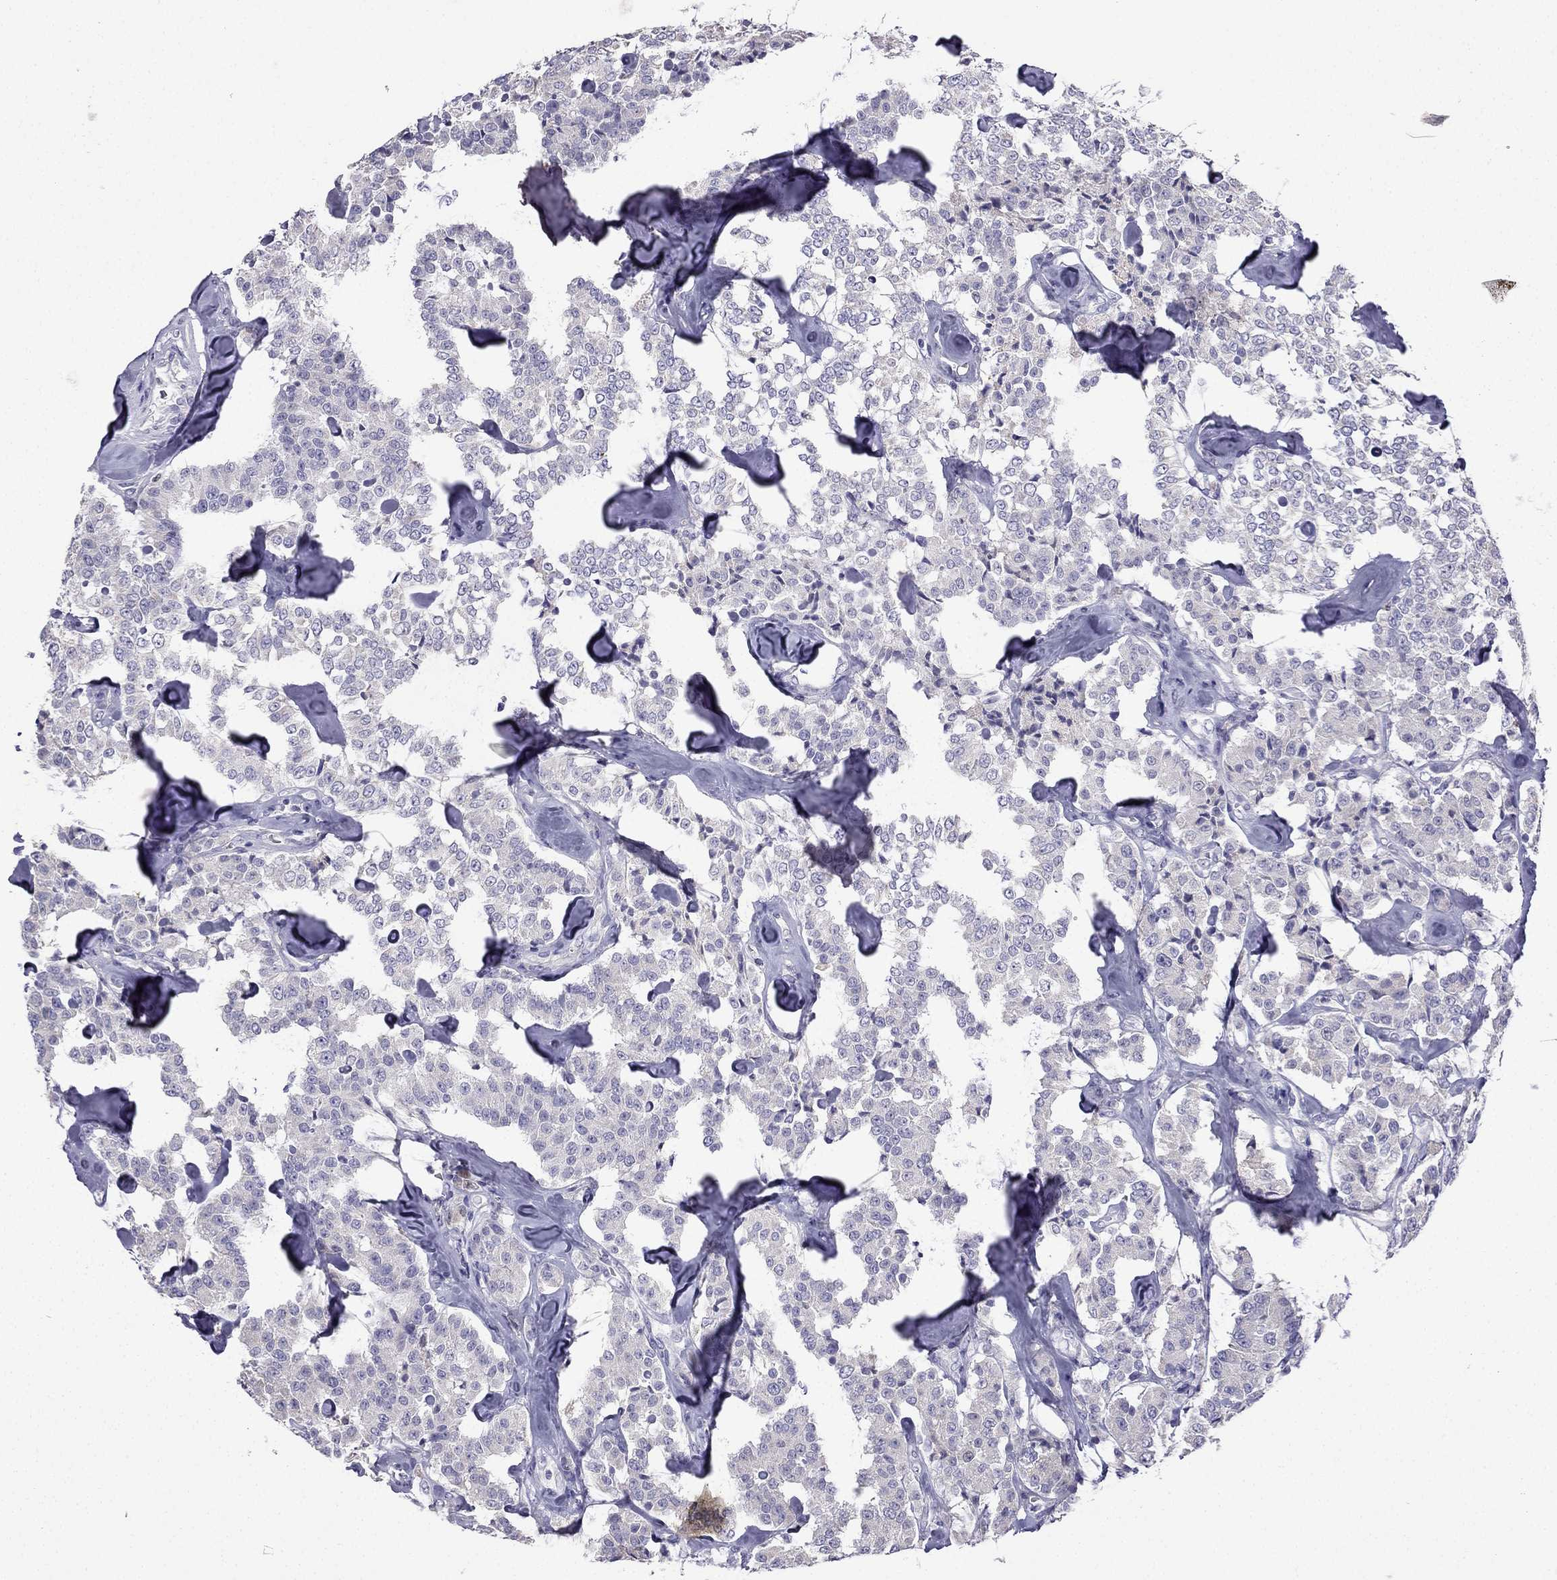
{"staining": {"intensity": "negative", "quantity": "none", "location": "none"}, "tissue": "carcinoid", "cell_type": "Tumor cells", "image_type": "cancer", "snomed": [{"axis": "morphology", "description": "Carcinoid, malignant, NOS"}, {"axis": "topography", "description": "Pancreas"}], "caption": "IHC of carcinoid (malignant) shows no positivity in tumor cells.", "gene": "UHRF1", "patient": {"sex": "male", "age": 41}}